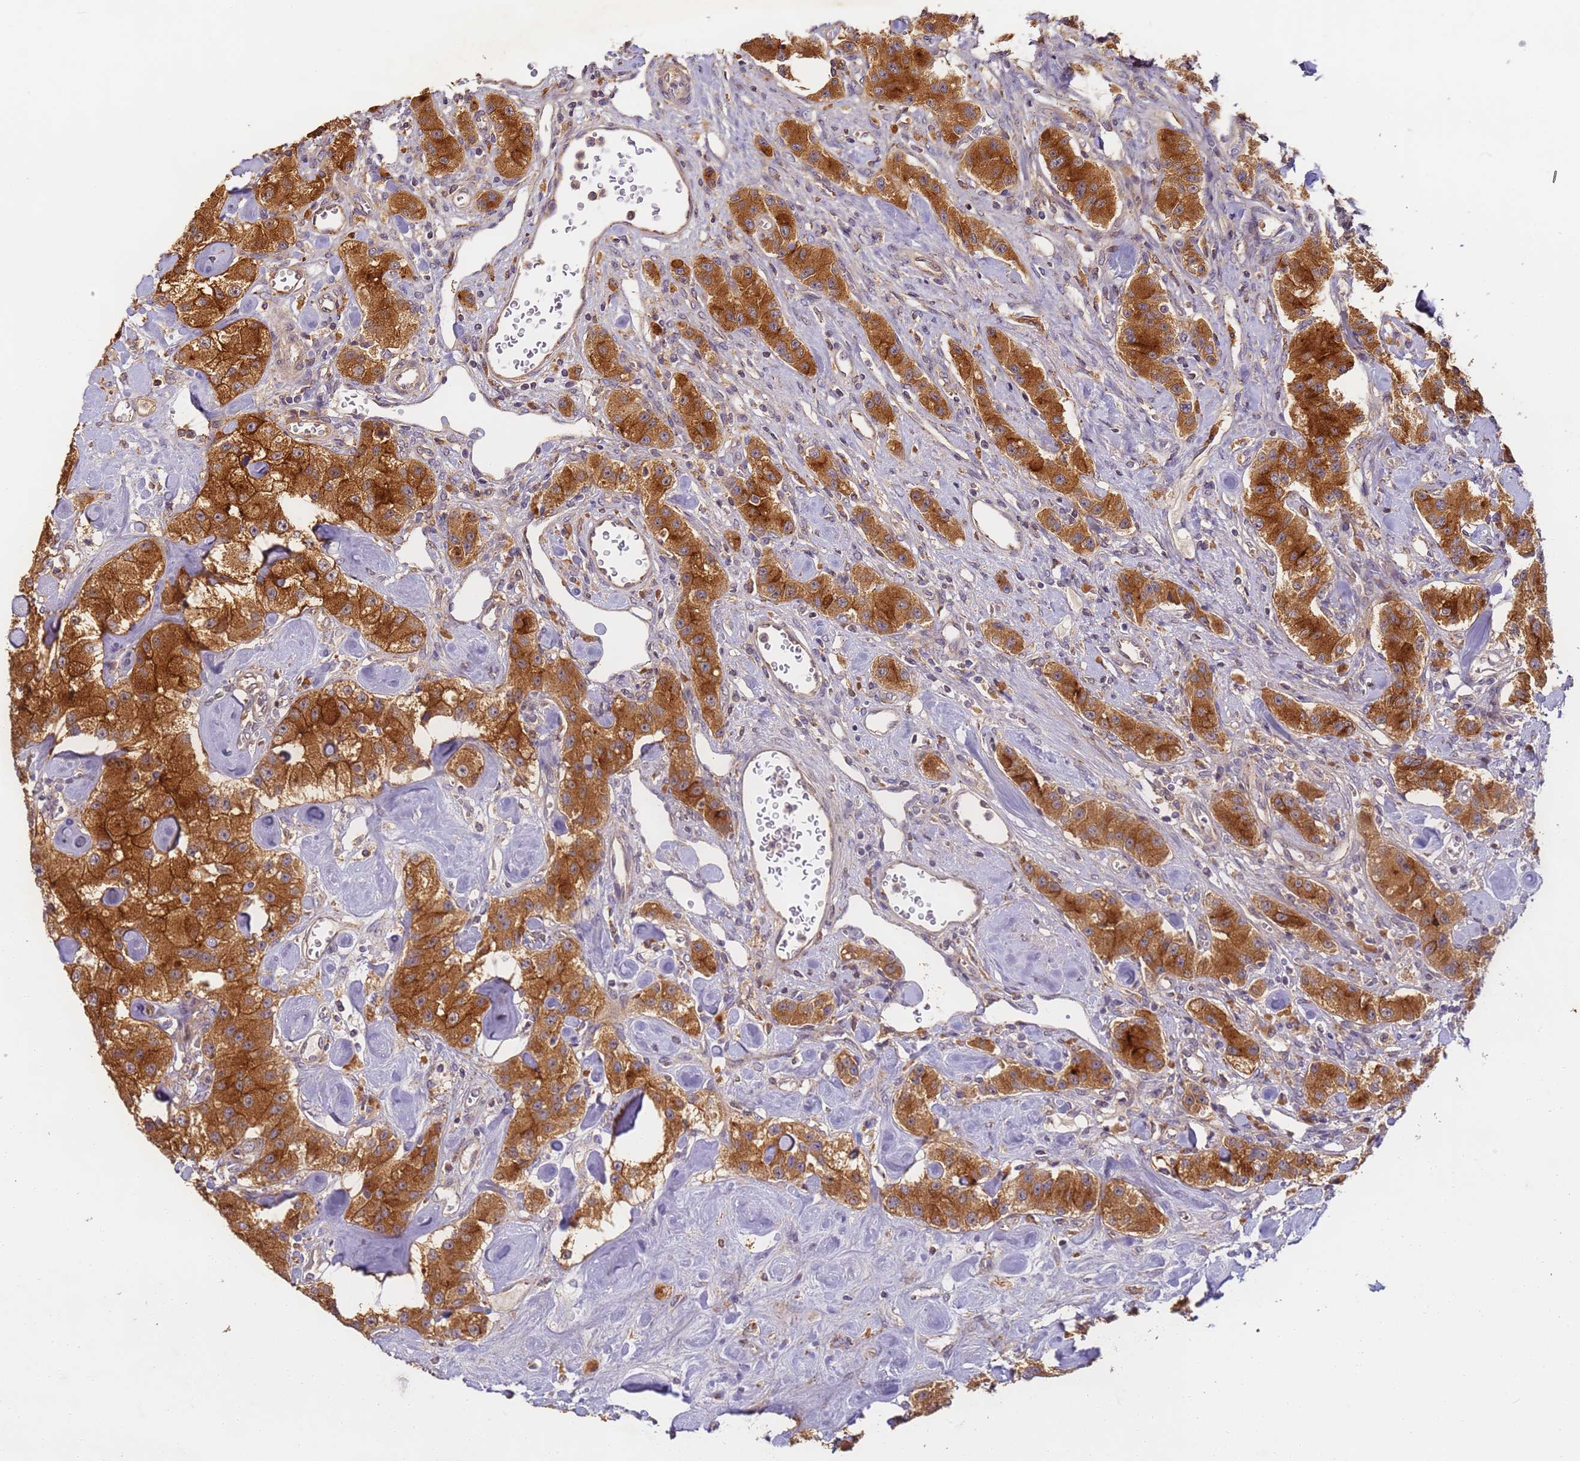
{"staining": {"intensity": "strong", "quantity": ">75%", "location": "cytoplasmic/membranous"}, "tissue": "carcinoid", "cell_type": "Tumor cells", "image_type": "cancer", "snomed": [{"axis": "morphology", "description": "Carcinoid, malignant, NOS"}, {"axis": "topography", "description": "Pancreas"}], "caption": "Protein staining shows strong cytoplasmic/membranous positivity in about >75% of tumor cells in carcinoid (malignant). (DAB (3,3'-diaminobenzidine) IHC, brown staining for protein, blue staining for nuclei).", "gene": "TIGAR", "patient": {"sex": "male", "age": 41}}